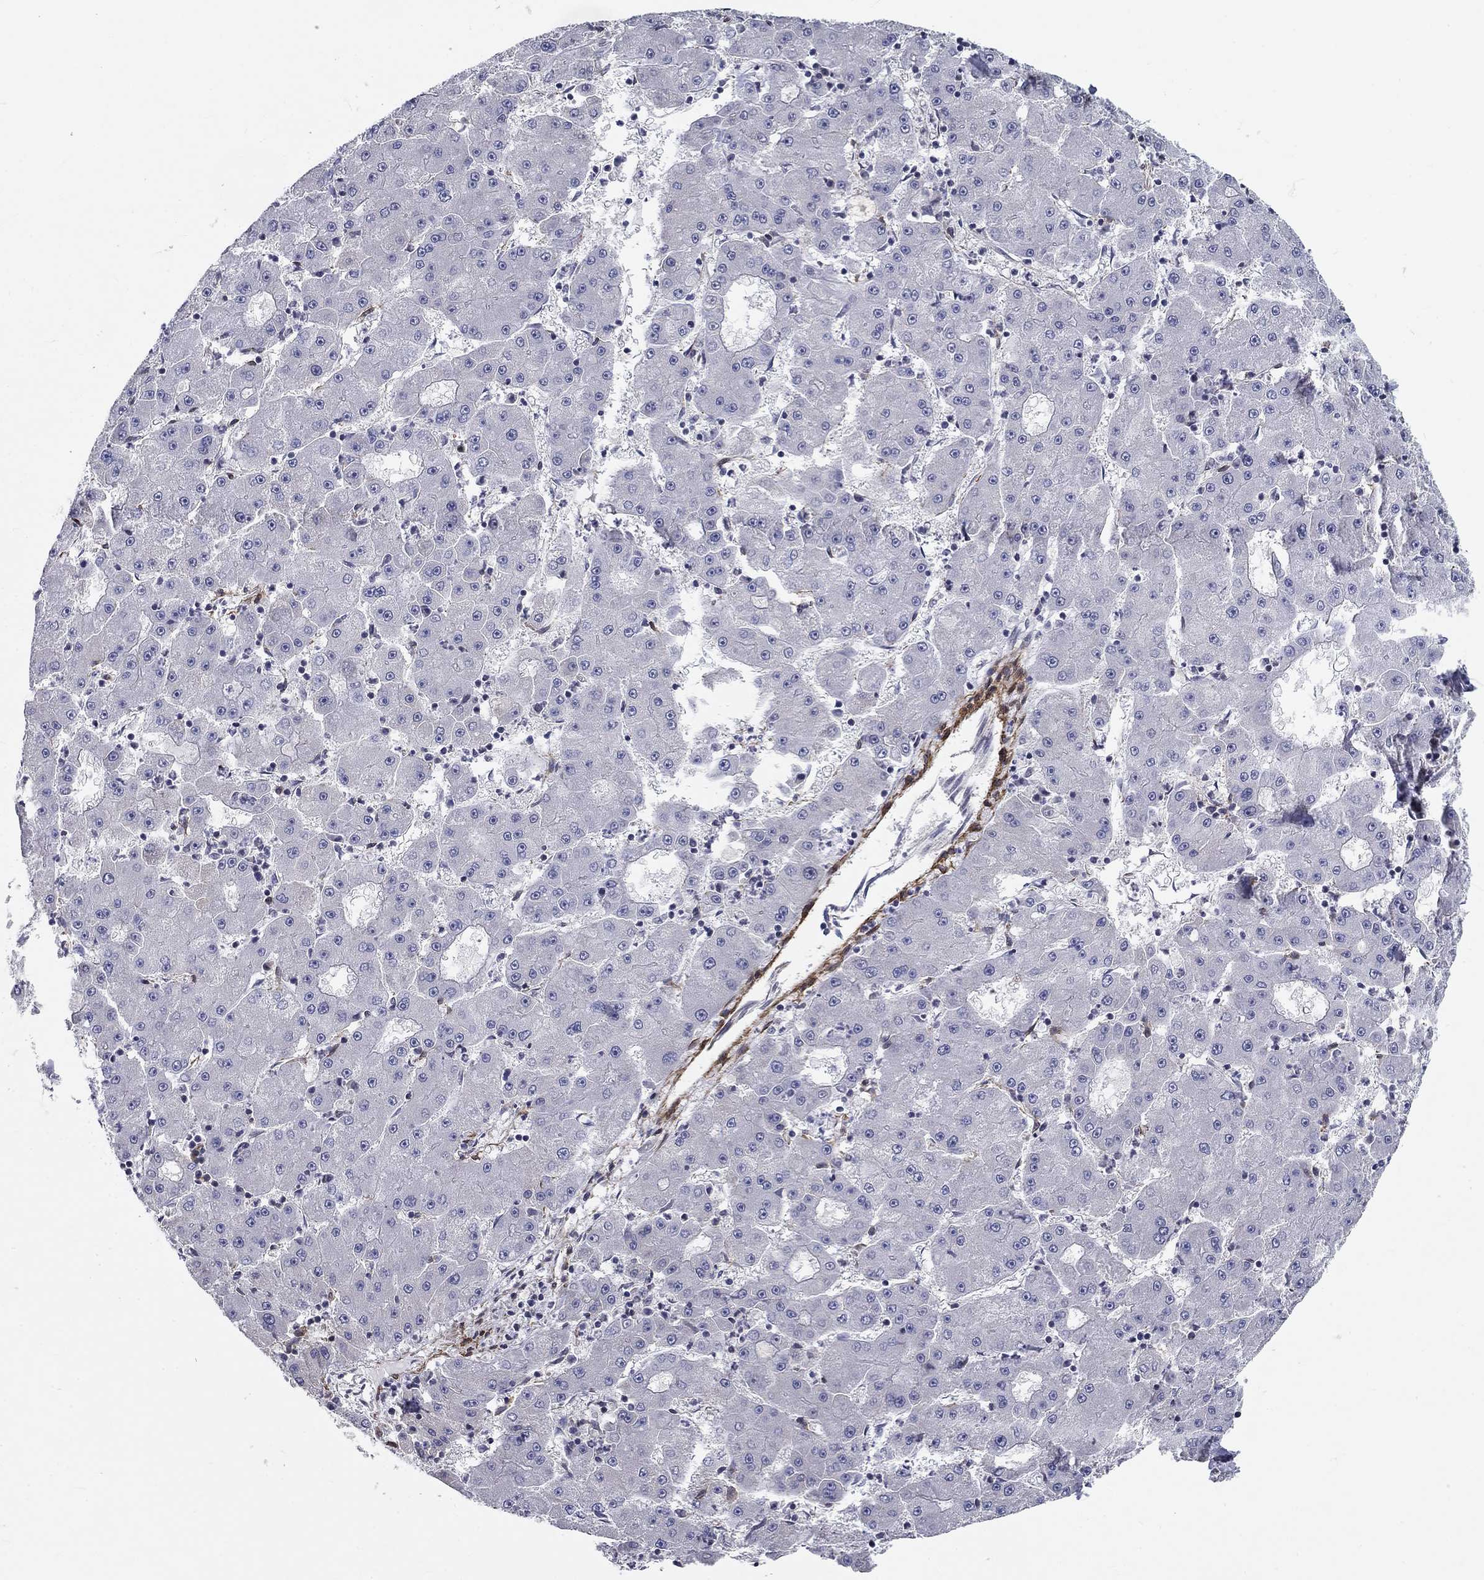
{"staining": {"intensity": "negative", "quantity": "none", "location": "none"}, "tissue": "liver cancer", "cell_type": "Tumor cells", "image_type": "cancer", "snomed": [{"axis": "morphology", "description": "Carcinoma, Hepatocellular, NOS"}, {"axis": "topography", "description": "Liver"}], "caption": "Liver cancer stained for a protein using immunohistochemistry (IHC) displays no expression tumor cells.", "gene": "SYNC", "patient": {"sex": "male", "age": 73}}